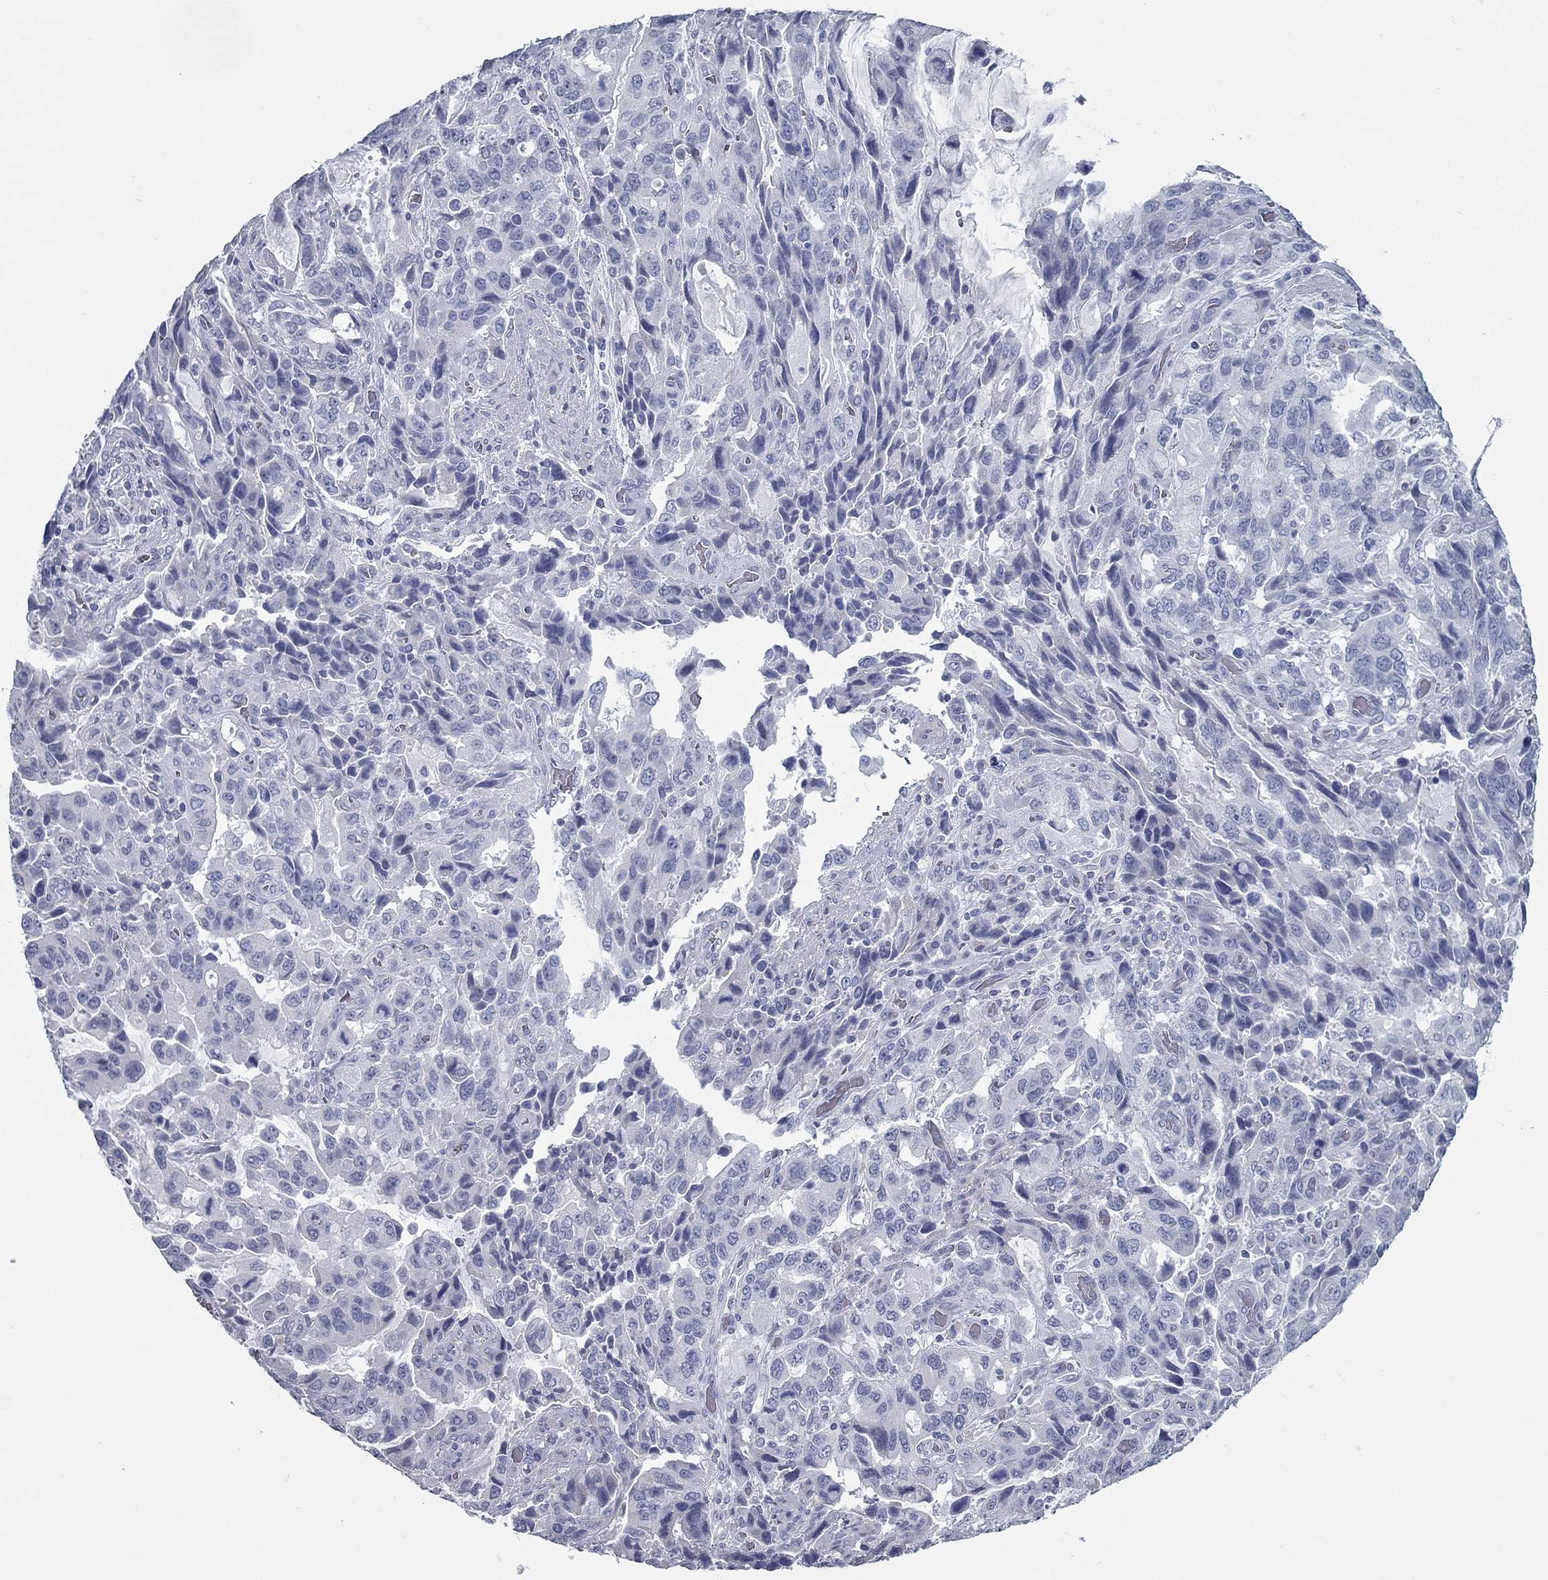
{"staining": {"intensity": "negative", "quantity": "none", "location": "none"}, "tissue": "stomach cancer", "cell_type": "Tumor cells", "image_type": "cancer", "snomed": [{"axis": "morphology", "description": "Adenocarcinoma, NOS"}, {"axis": "topography", "description": "Stomach, upper"}], "caption": "This image is of stomach cancer (adenocarcinoma) stained with IHC to label a protein in brown with the nuclei are counter-stained blue. There is no expression in tumor cells.", "gene": "KIRREL2", "patient": {"sex": "male", "age": 85}}